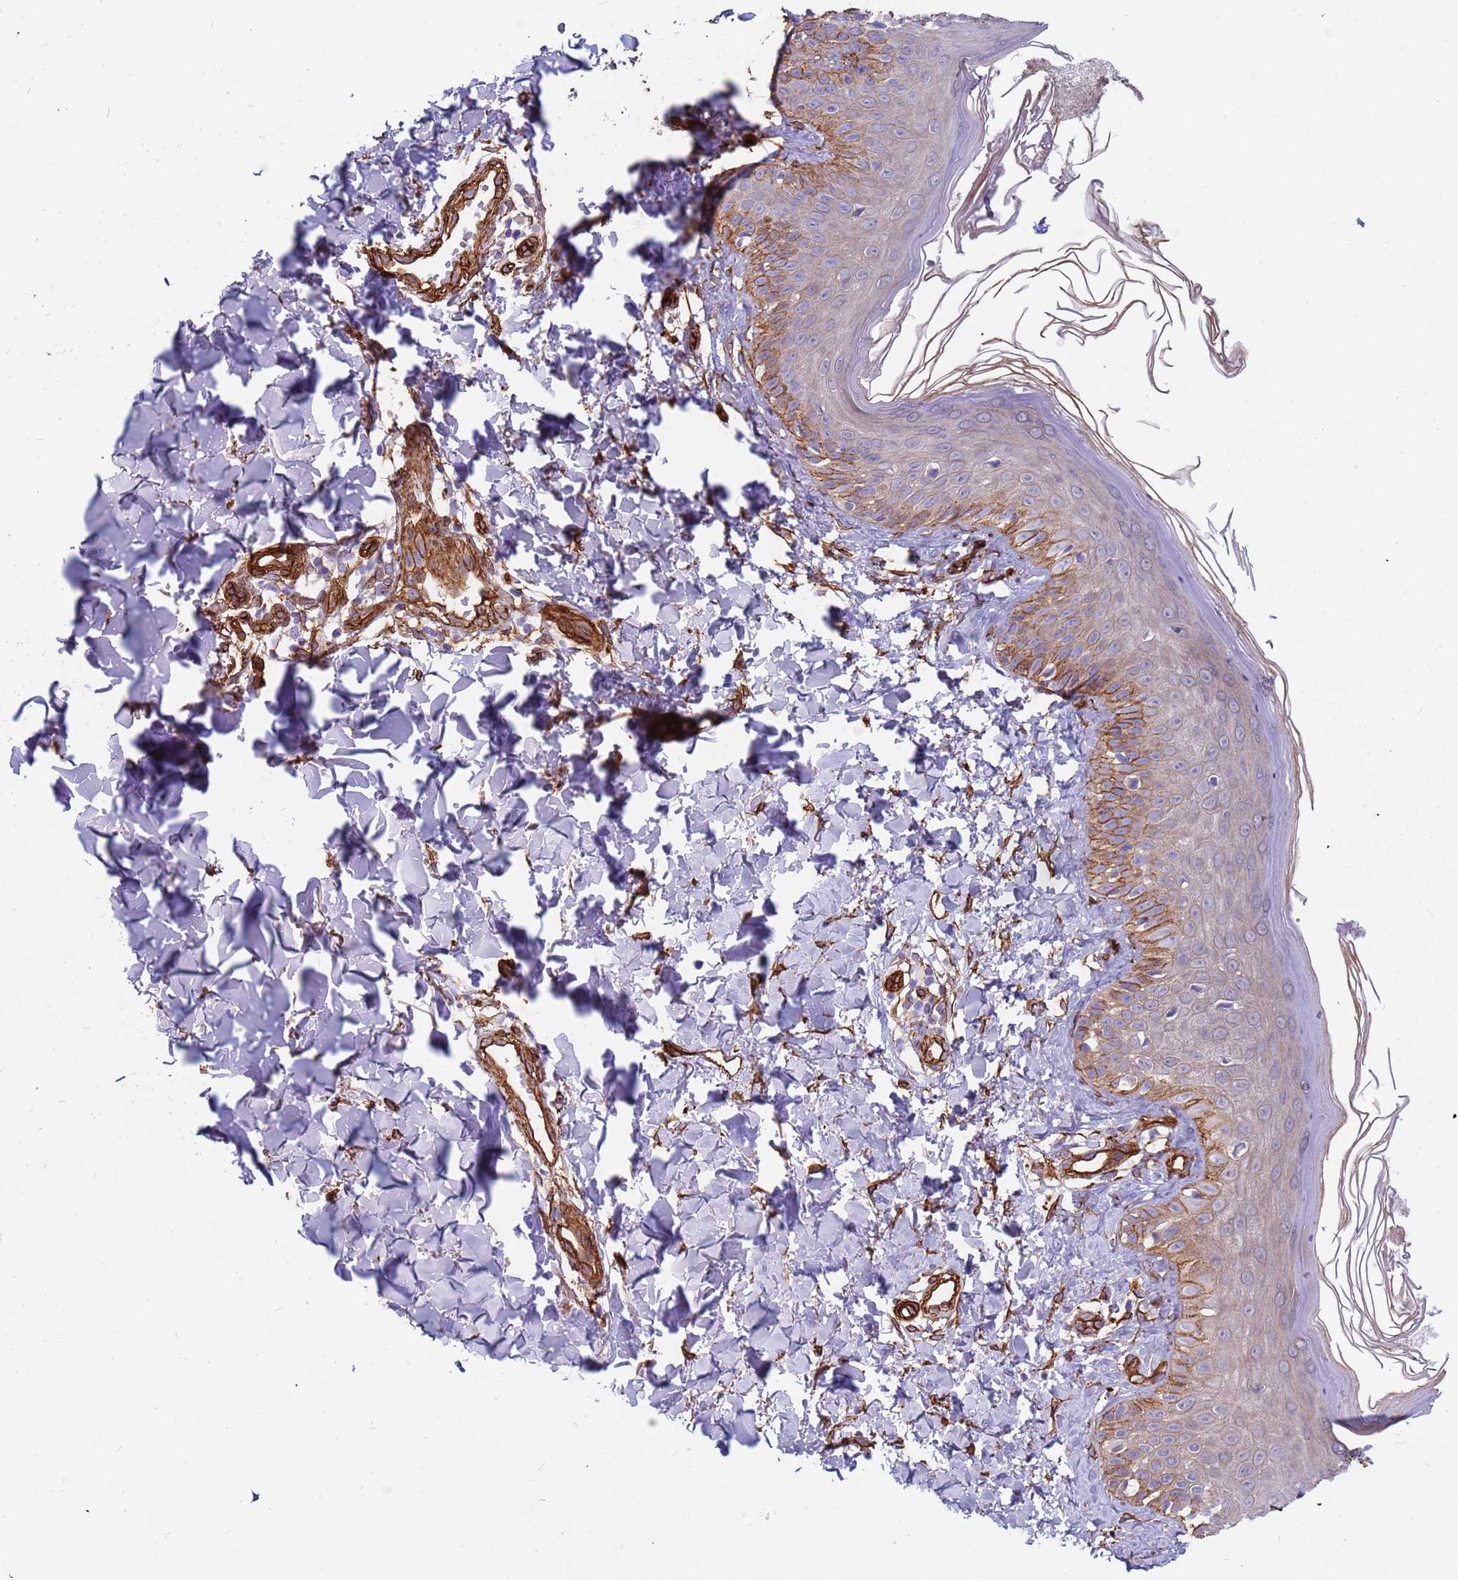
{"staining": {"intensity": "strong", "quantity": ">75%", "location": "cytoplasmic/membranous"}, "tissue": "skin", "cell_type": "Fibroblasts", "image_type": "normal", "snomed": [{"axis": "morphology", "description": "Normal tissue, NOS"}, {"axis": "topography", "description": "Skin"}], "caption": "This histopathology image displays unremarkable skin stained with immunohistochemistry (IHC) to label a protein in brown. The cytoplasmic/membranous of fibroblasts show strong positivity for the protein. Nuclei are counter-stained blue.", "gene": "EHD2", "patient": {"sex": "male", "age": 52}}